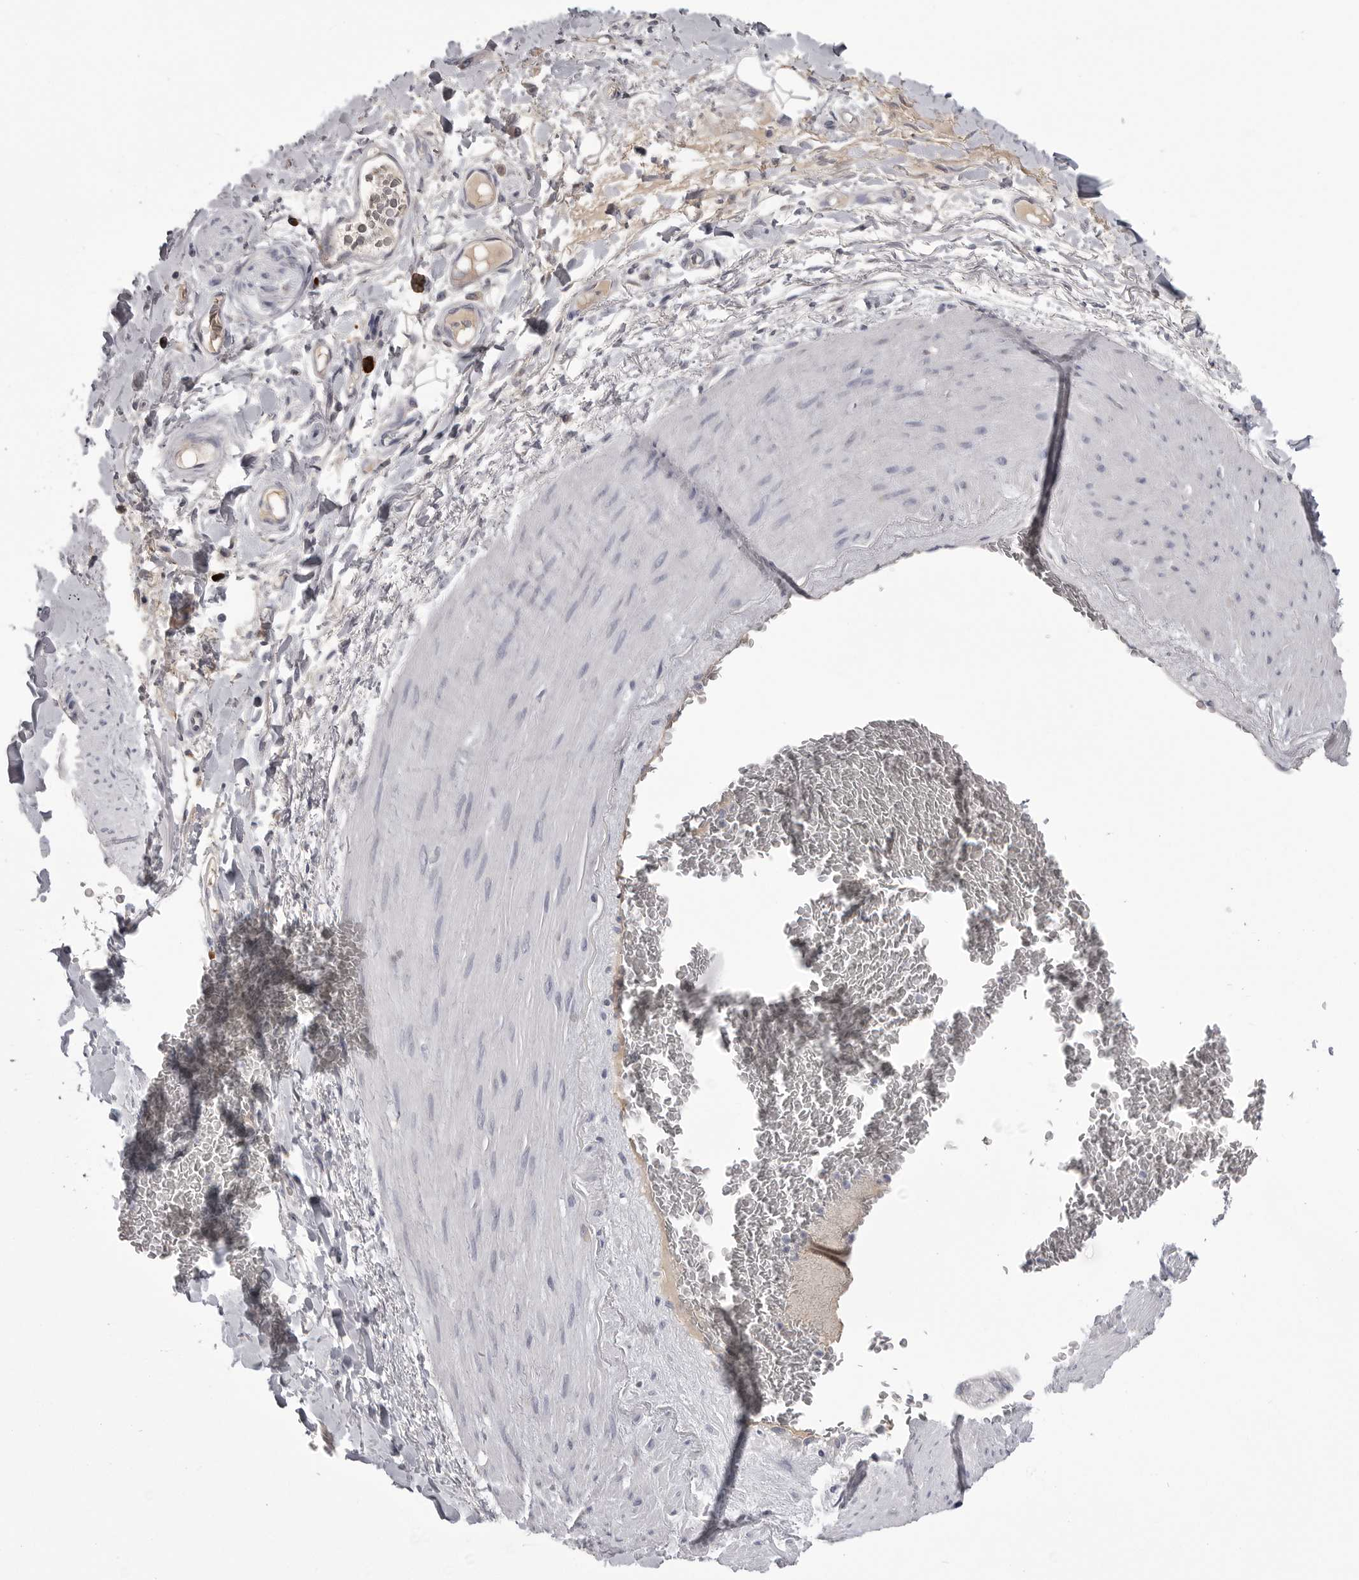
{"staining": {"intensity": "negative", "quantity": "none", "location": "none"}, "tissue": "adipose tissue", "cell_type": "Adipocytes", "image_type": "normal", "snomed": [{"axis": "morphology", "description": "Normal tissue, NOS"}, {"axis": "morphology", "description": "Adenocarcinoma, NOS"}, {"axis": "topography", "description": "Esophagus"}], "caption": "Immunohistochemistry (IHC) of unremarkable adipose tissue exhibits no positivity in adipocytes. (Brightfield microscopy of DAB (3,3'-diaminobenzidine) immunohistochemistry (IHC) at high magnification).", "gene": "FKBP2", "patient": {"sex": "male", "age": 62}}